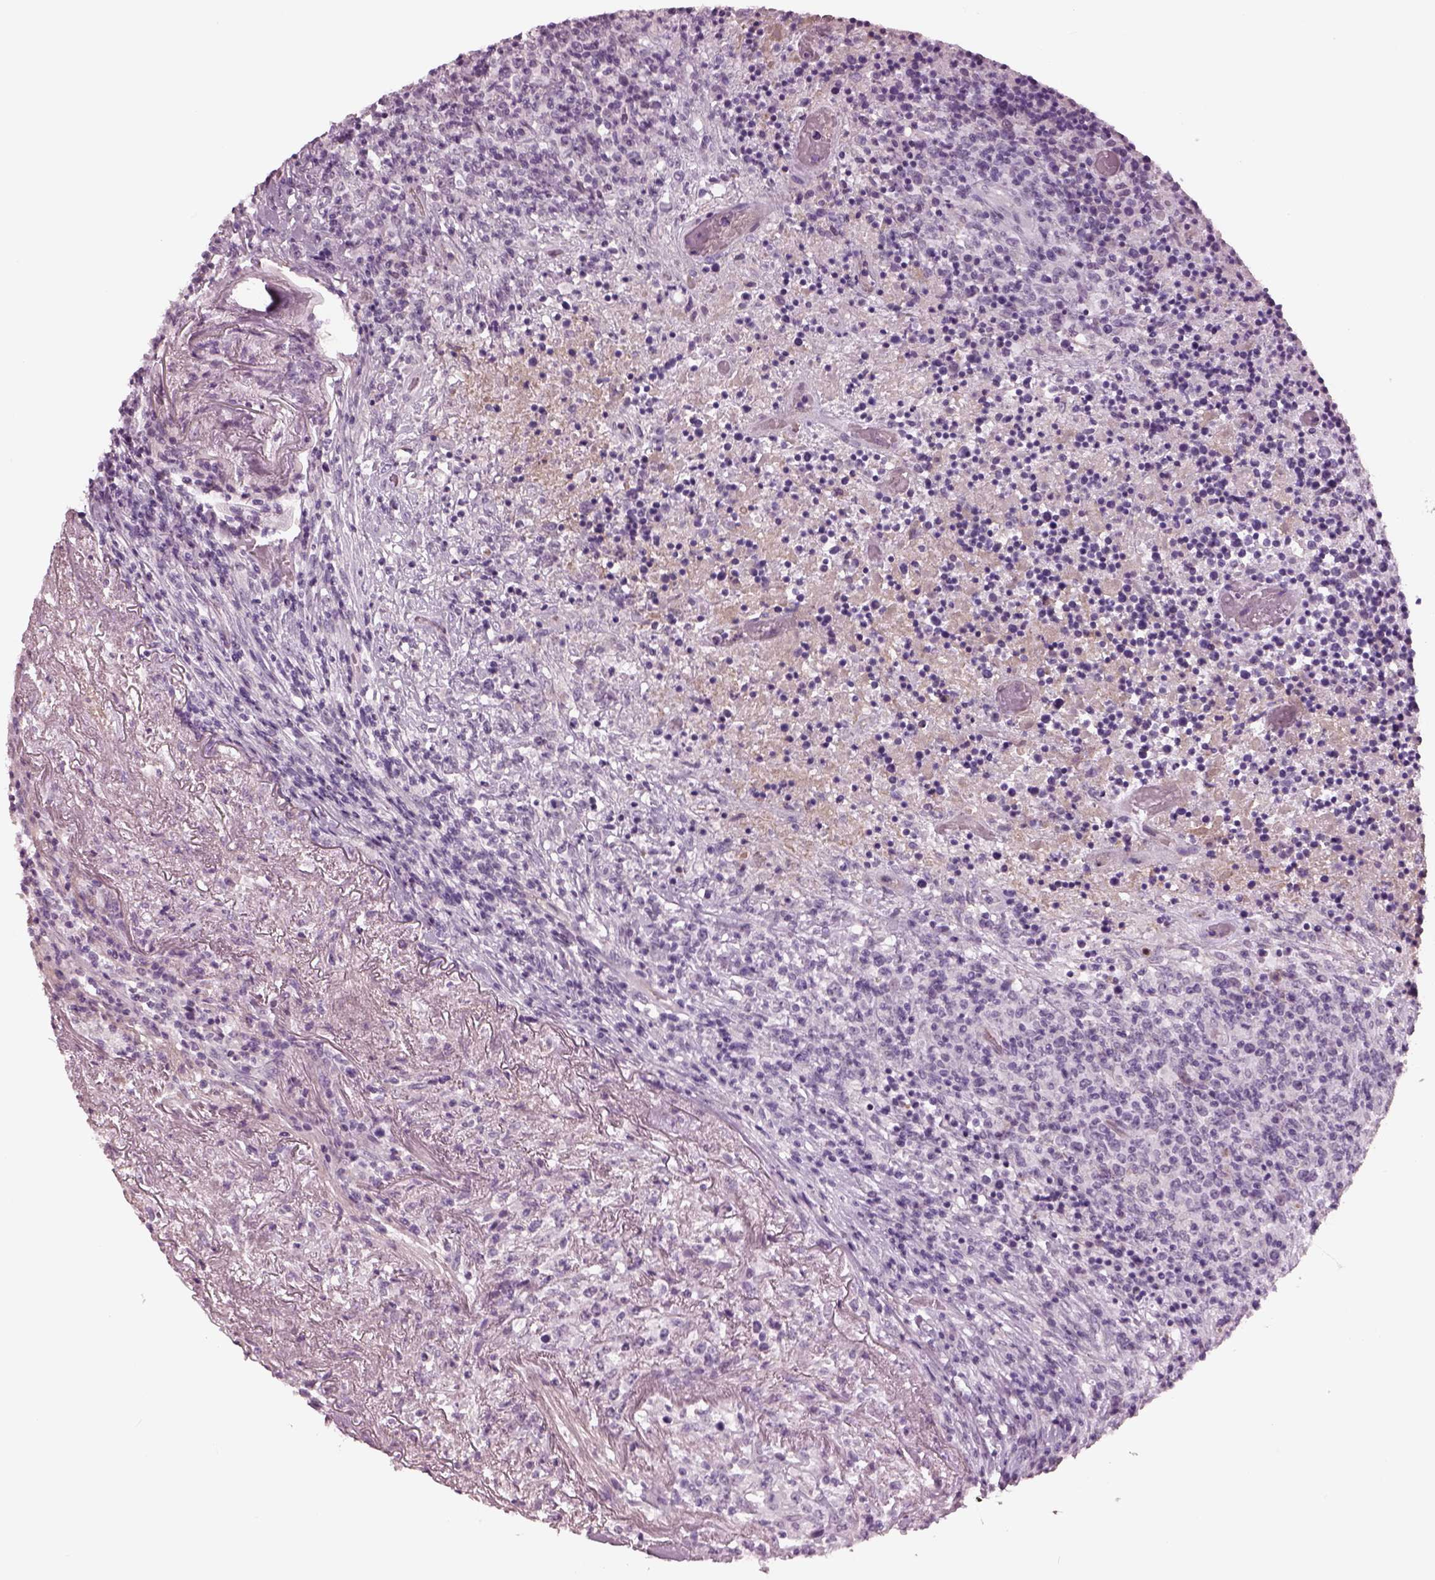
{"staining": {"intensity": "negative", "quantity": "none", "location": "none"}, "tissue": "lymphoma", "cell_type": "Tumor cells", "image_type": "cancer", "snomed": [{"axis": "morphology", "description": "Malignant lymphoma, non-Hodgkin's type, High grade"}, {"axis": "topography", "description": "Lung"}], "caption": "Immunohistochemistry micrograph of human high-grade malignant lymphoma, non-Hodgkin's type stained for a protein (brown), which shows no staining in tumor cells.", "gene": "CYLC1", "patient": {"sex": "male", "age": 79}}